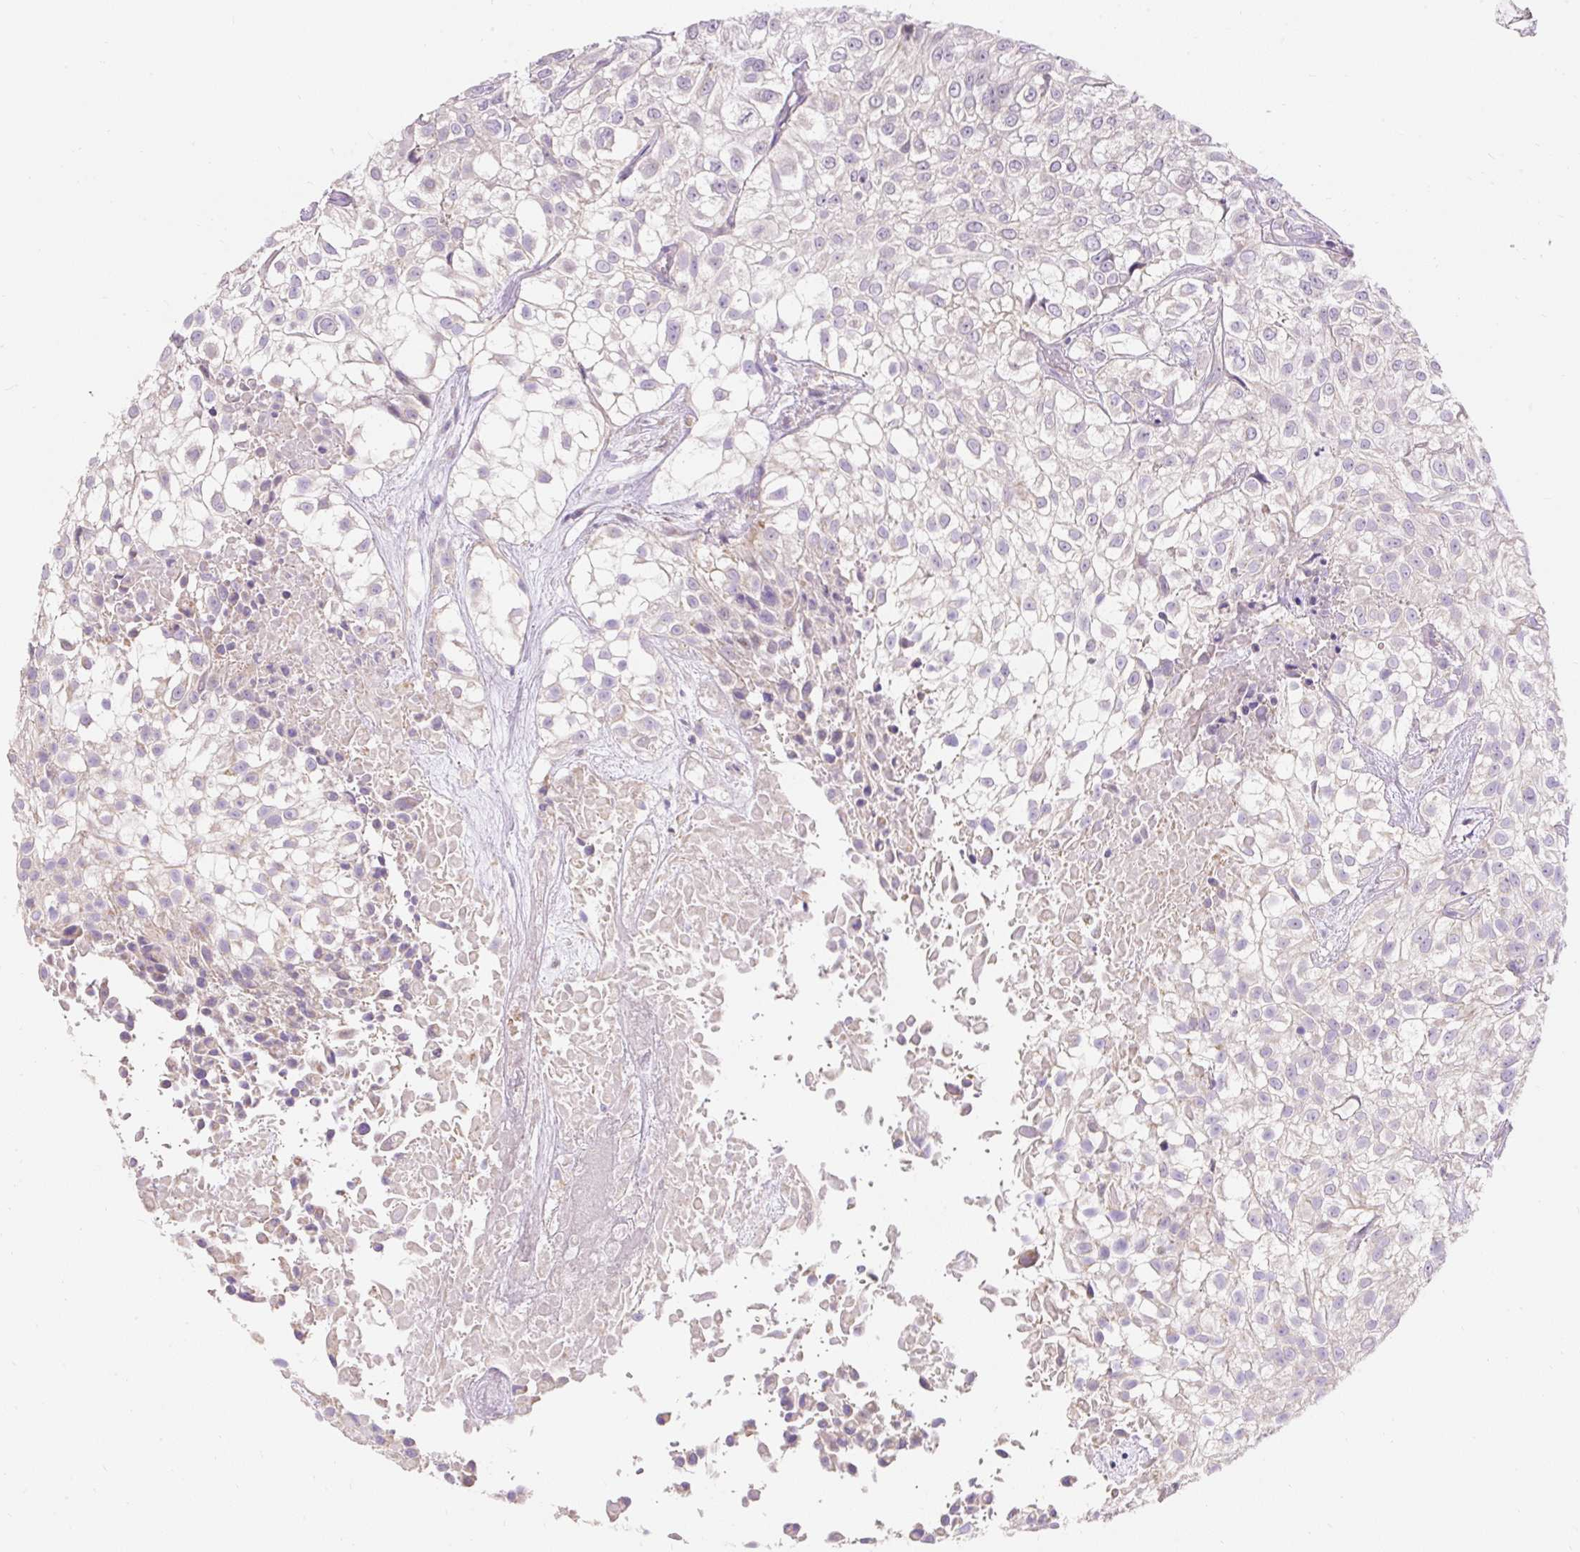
{"staining": {"intensity": "negative", "quantity": "none", "location": "none"}, "tissue": "urothelial cancer", "cell_type": "Tumor cells", "image_type": "cancer", "snomed": [{"axis": "morphology", "description": "Urothelial carcinoma, High grade"}, {"axis": "topography", "description": "Urinary bladder"}], "caption": "A high-resolution micrograph shows immunohistochemistry staining of urothelial carcinoma (high-grade), which displays no significant positivity in tumor cells.", "gene": "PMAIP1", "patient": {"sex": "male", "age": 56}}